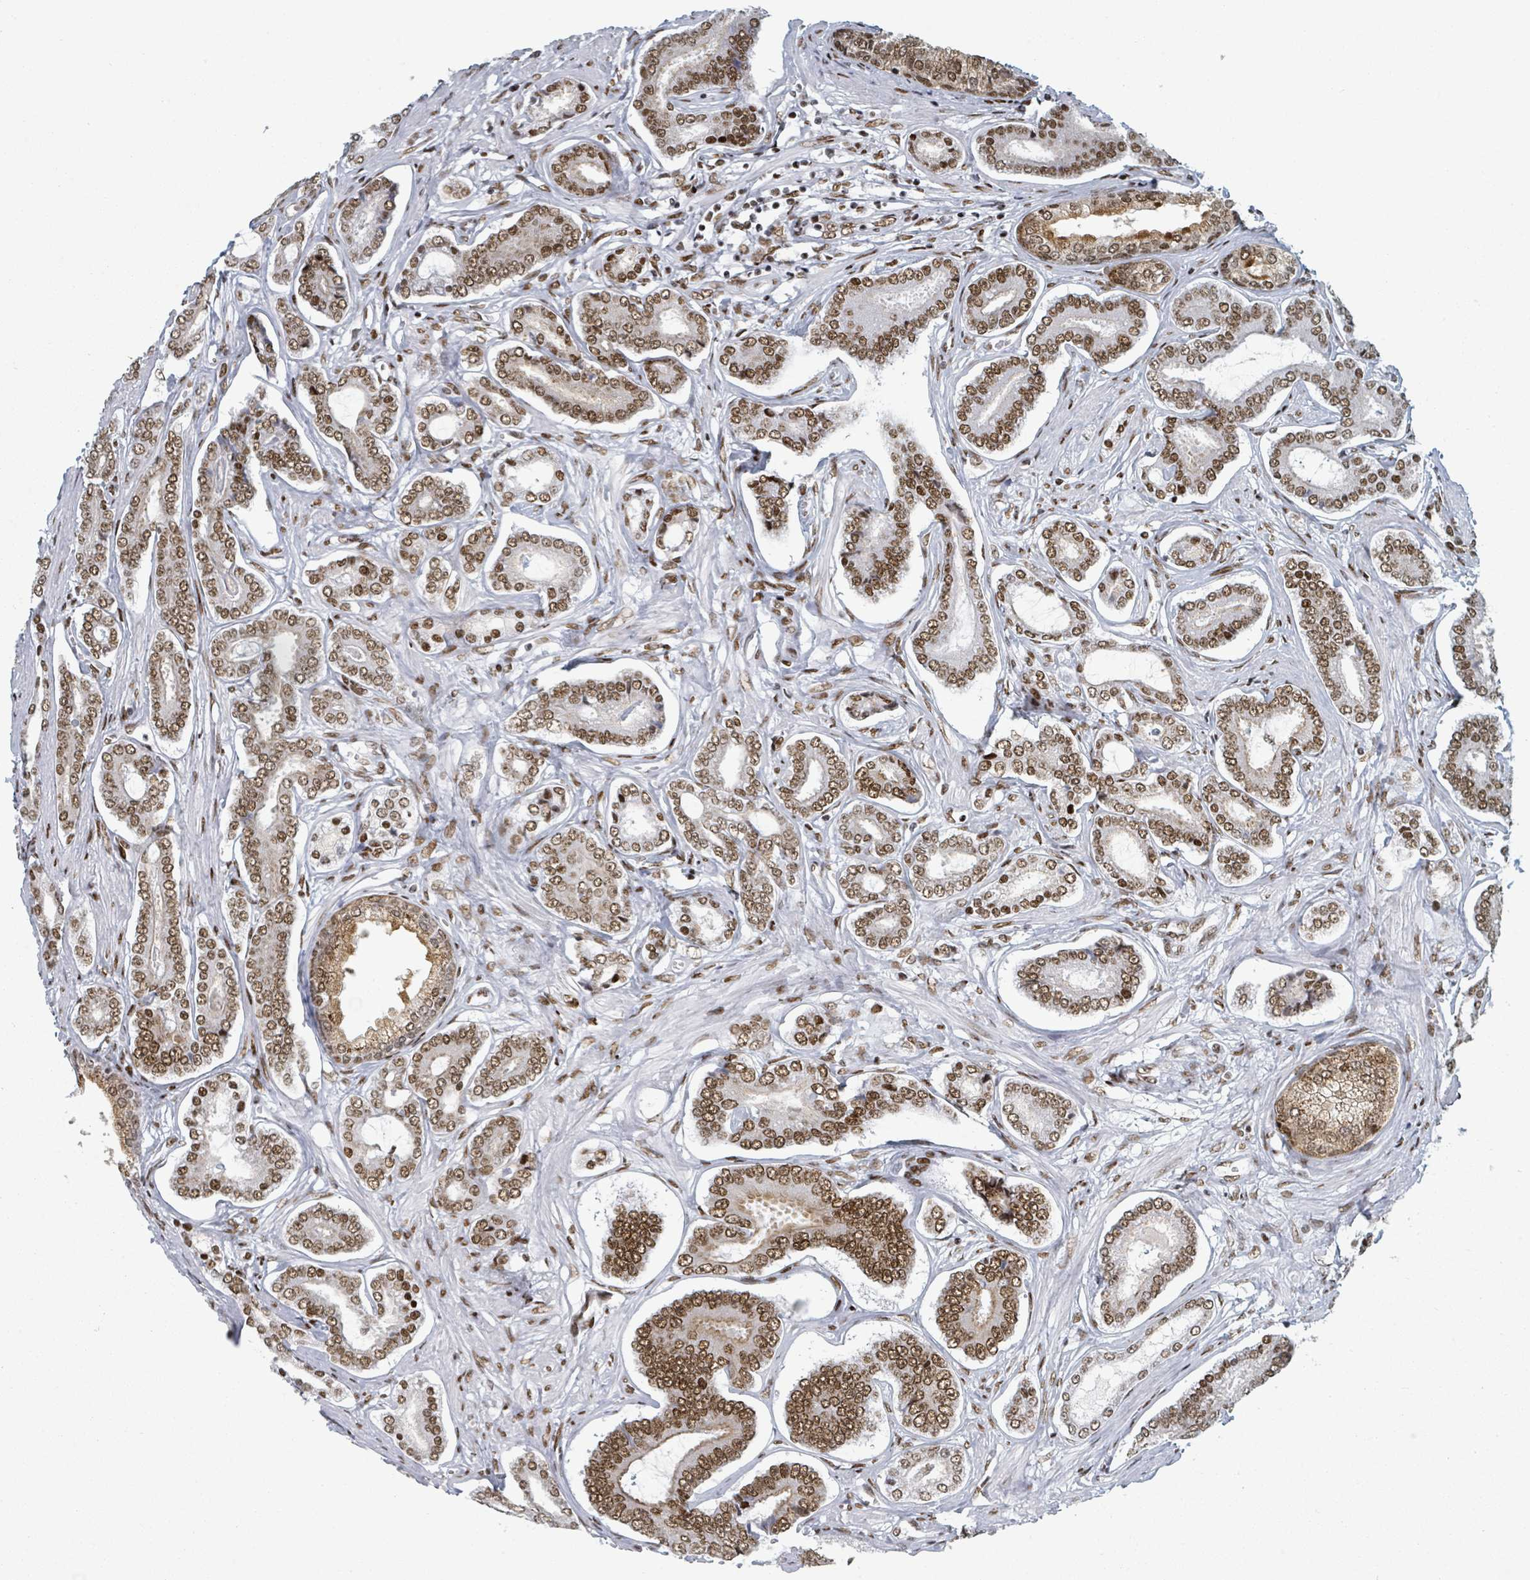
{"staining": {"intensity": "moderate", "quantity": ">75%", "location": "nuclear"}, "tissue": "prostate cancer", "cell_type": "Tumor cells", "image_type": "cancer", "snomed": [{"axis": "morphology", "description": "Adenocarcinoma, NOS"}, {"axis": "topography", "description": "Prostate and seminal vesicle, NOS"}], "caption": "Human prostate cancer stained with a brown dye reveals moderate nuclear positive staining in approximately >75% of tumor cells.", "gene": "DHX16", "patient": {"sex": "male", "age": 76}}